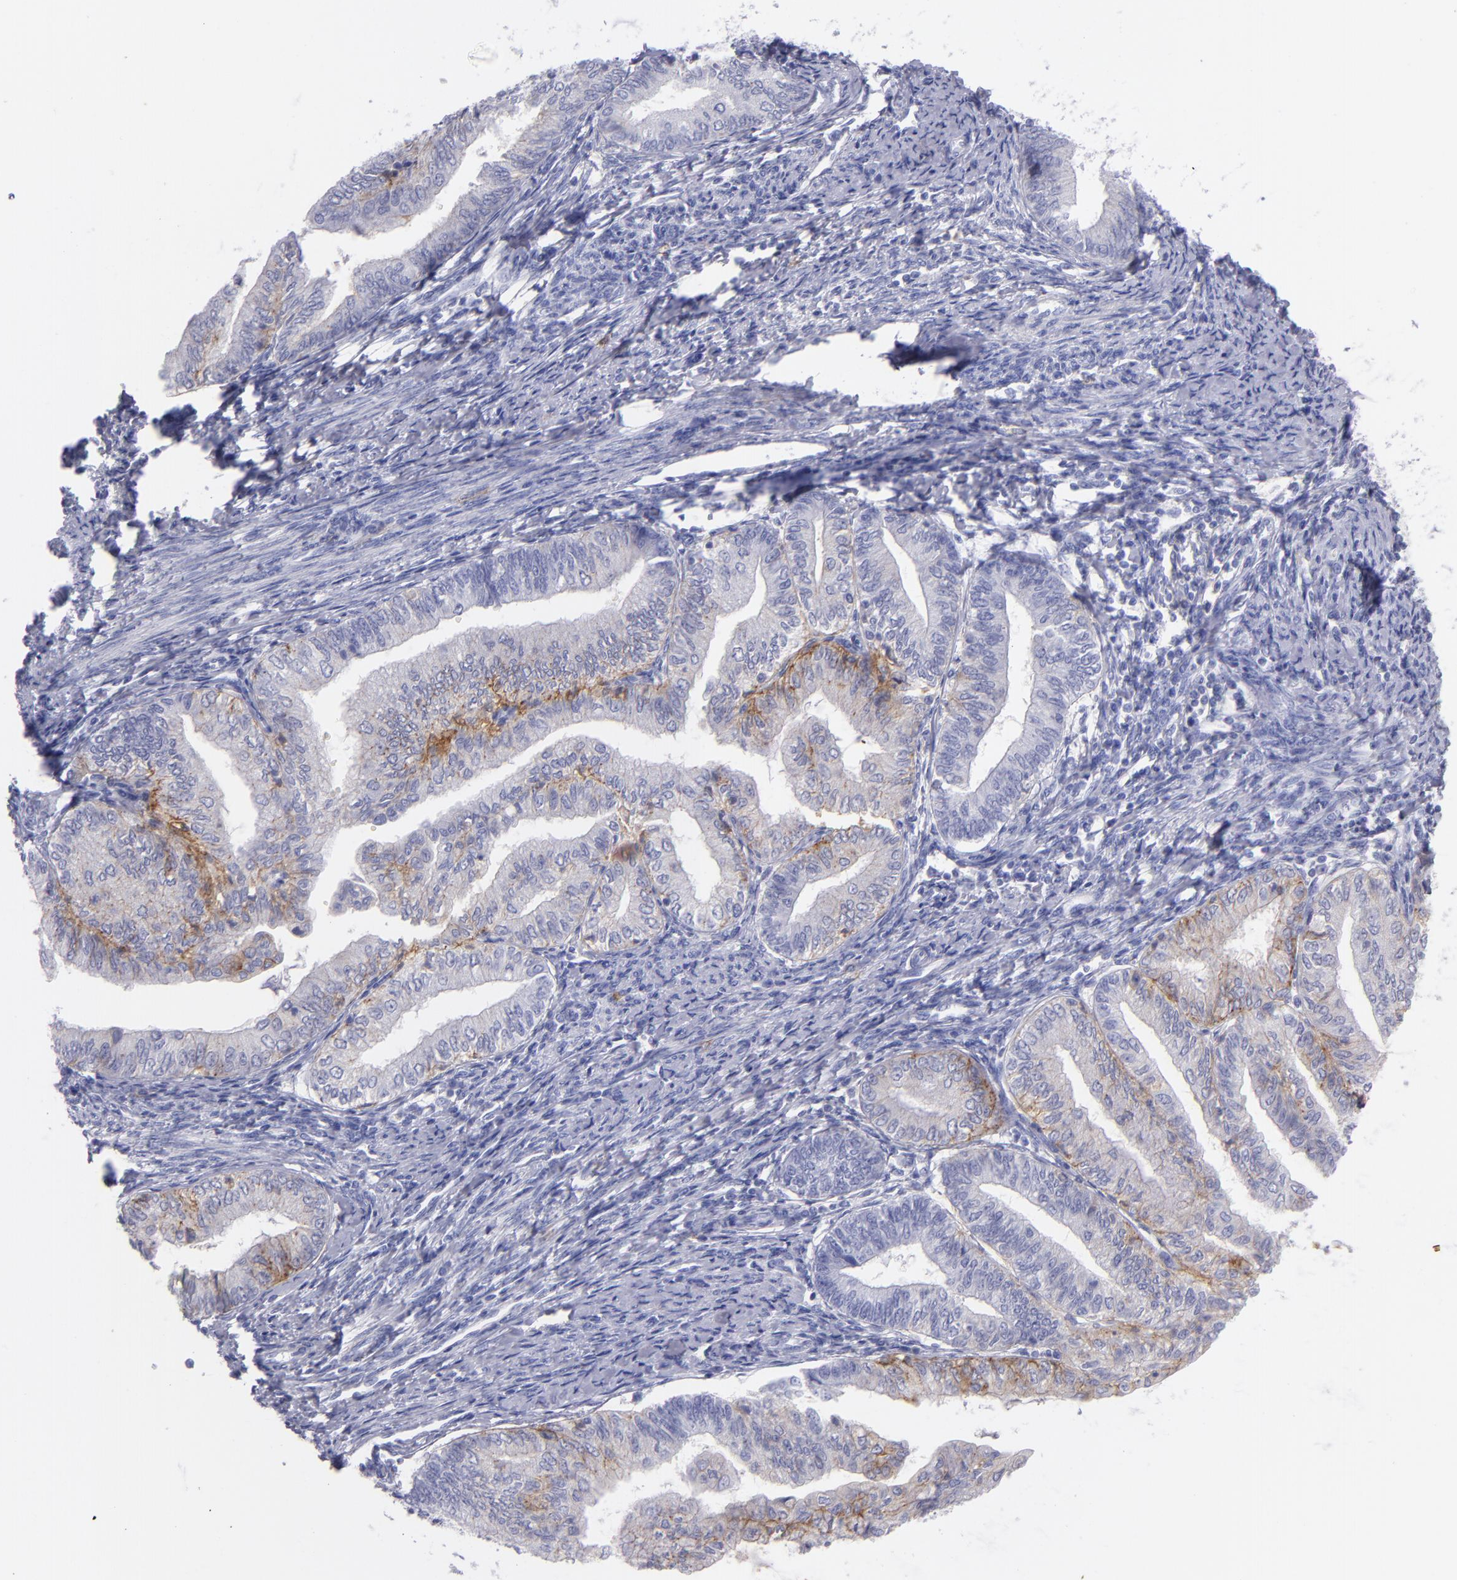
{"staining": {"intensity": "moderate", "quantity": "<25%", "location": "cytoplasmic/membranous"}, "tissue": "endometrial cancer", "cell_type": "Tumor cells", "image_type": "cancer", "snomed": [{"axis": "morphology", "description": "Adenocarcinoma, NOS"}, {"axis": "topography", "description": "Endometrium"}], "caption": "Endometrial cancer (adenocarcinoma) tissue reveals moderate cytoplasmic/membranous staining in about <25% of tumor cells, visualized by immunohistochemistry.", "gene": "CD82", "patient": {"sex": "female", "age": 66}}